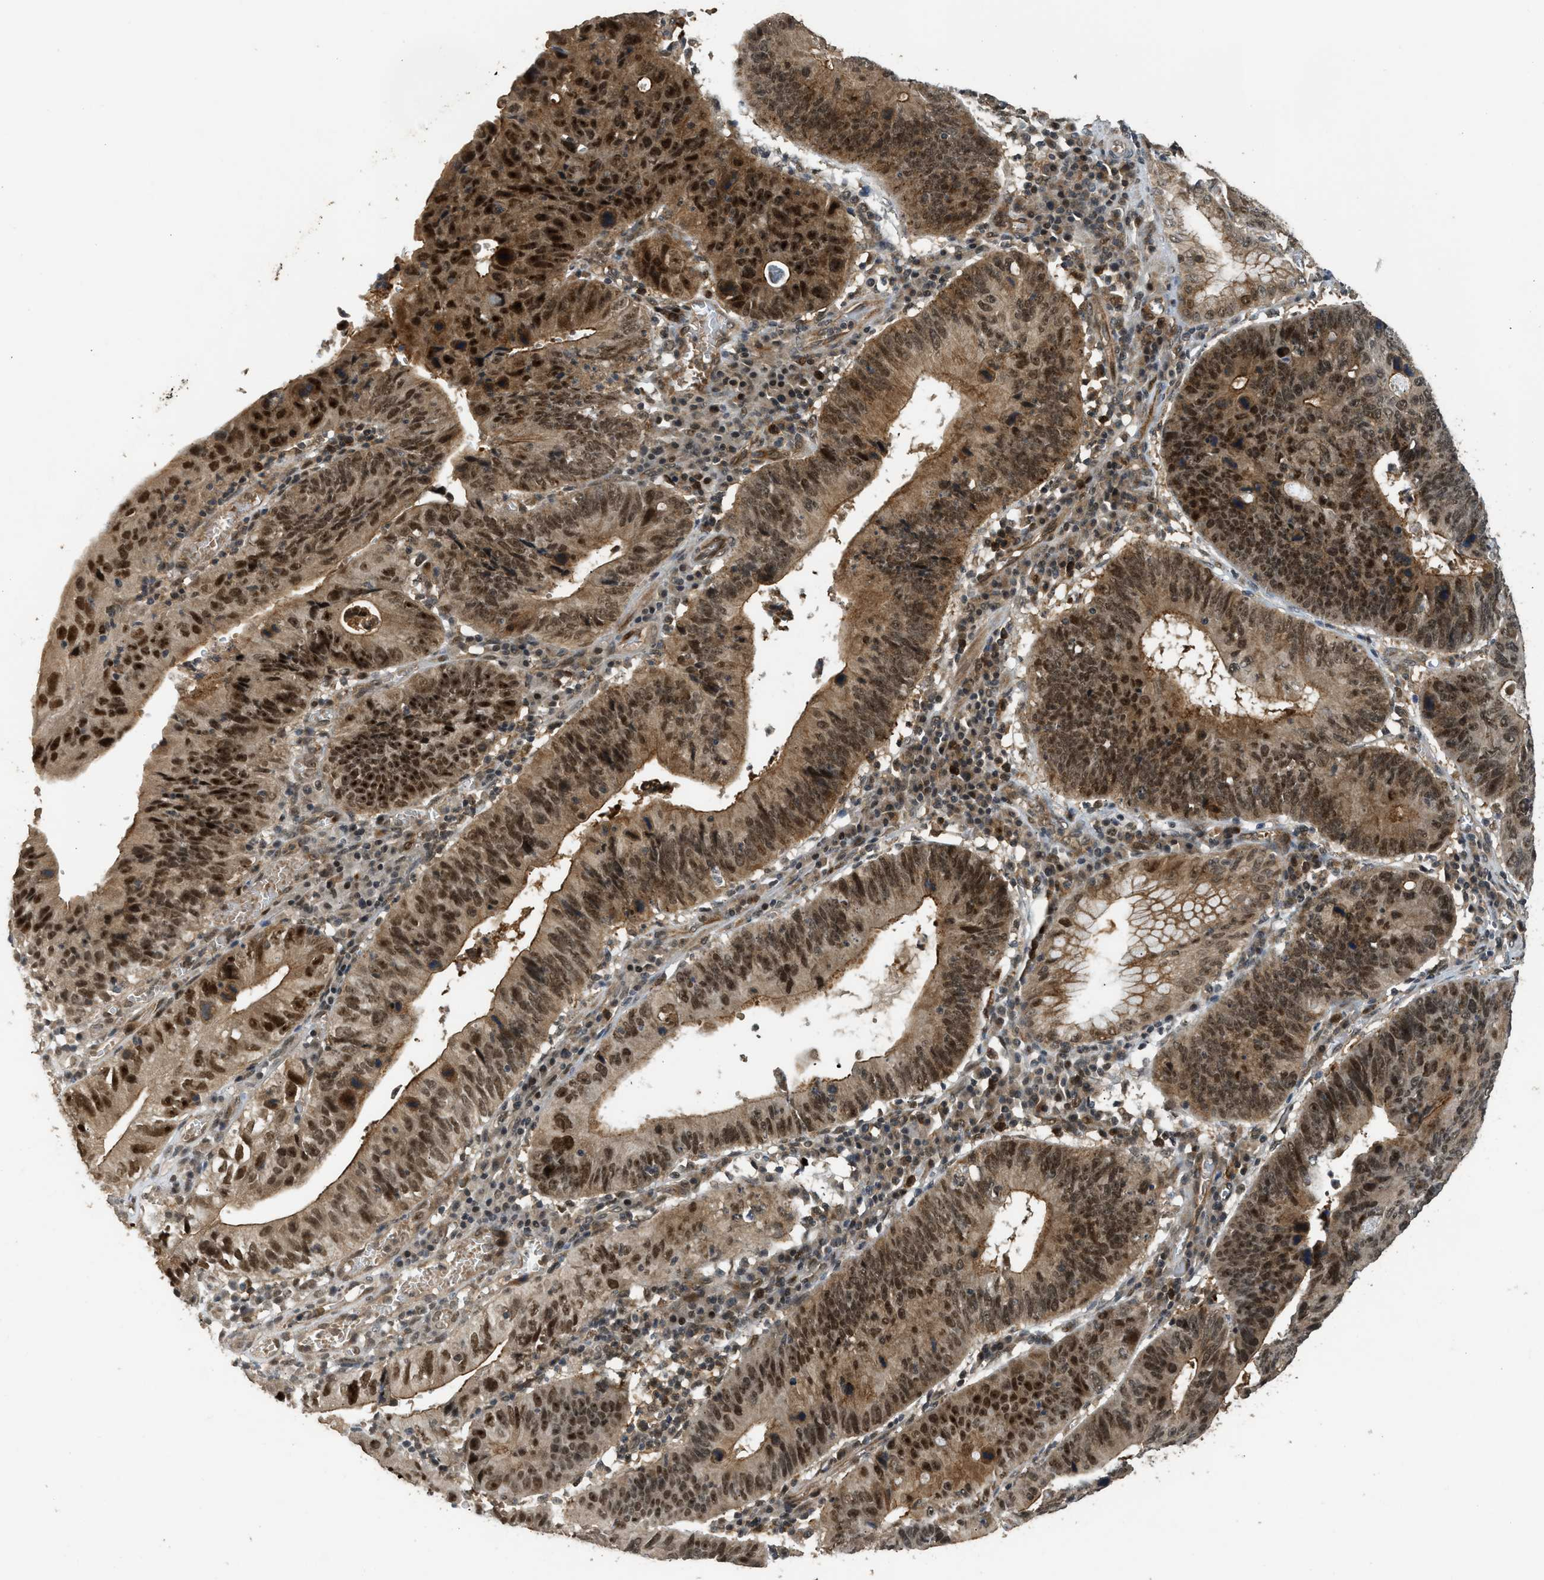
{"staining": {"intensity": "moderate", "quantity": ">75%", "location": "cytoplasmic/membranous,nuclear"}, "tissue": "stomach cancer", "cell_type": "Tumor cells", "image_type": "cancer", "snomed": [{"axis": "morphology", "description": "Adenocarcinoma, NOS"}, {"axis": "topography", "description": "Stomach"}], "caption": "The photomicrograph demonstrates staining of stomach cancer (adenocarcinoma), revealing moderate cytoplasmic/membranous and nuclear protein staining (brown color) within tumor cells.", "gene": "GET1", "patient": {"sex": "male", "age": 59}}